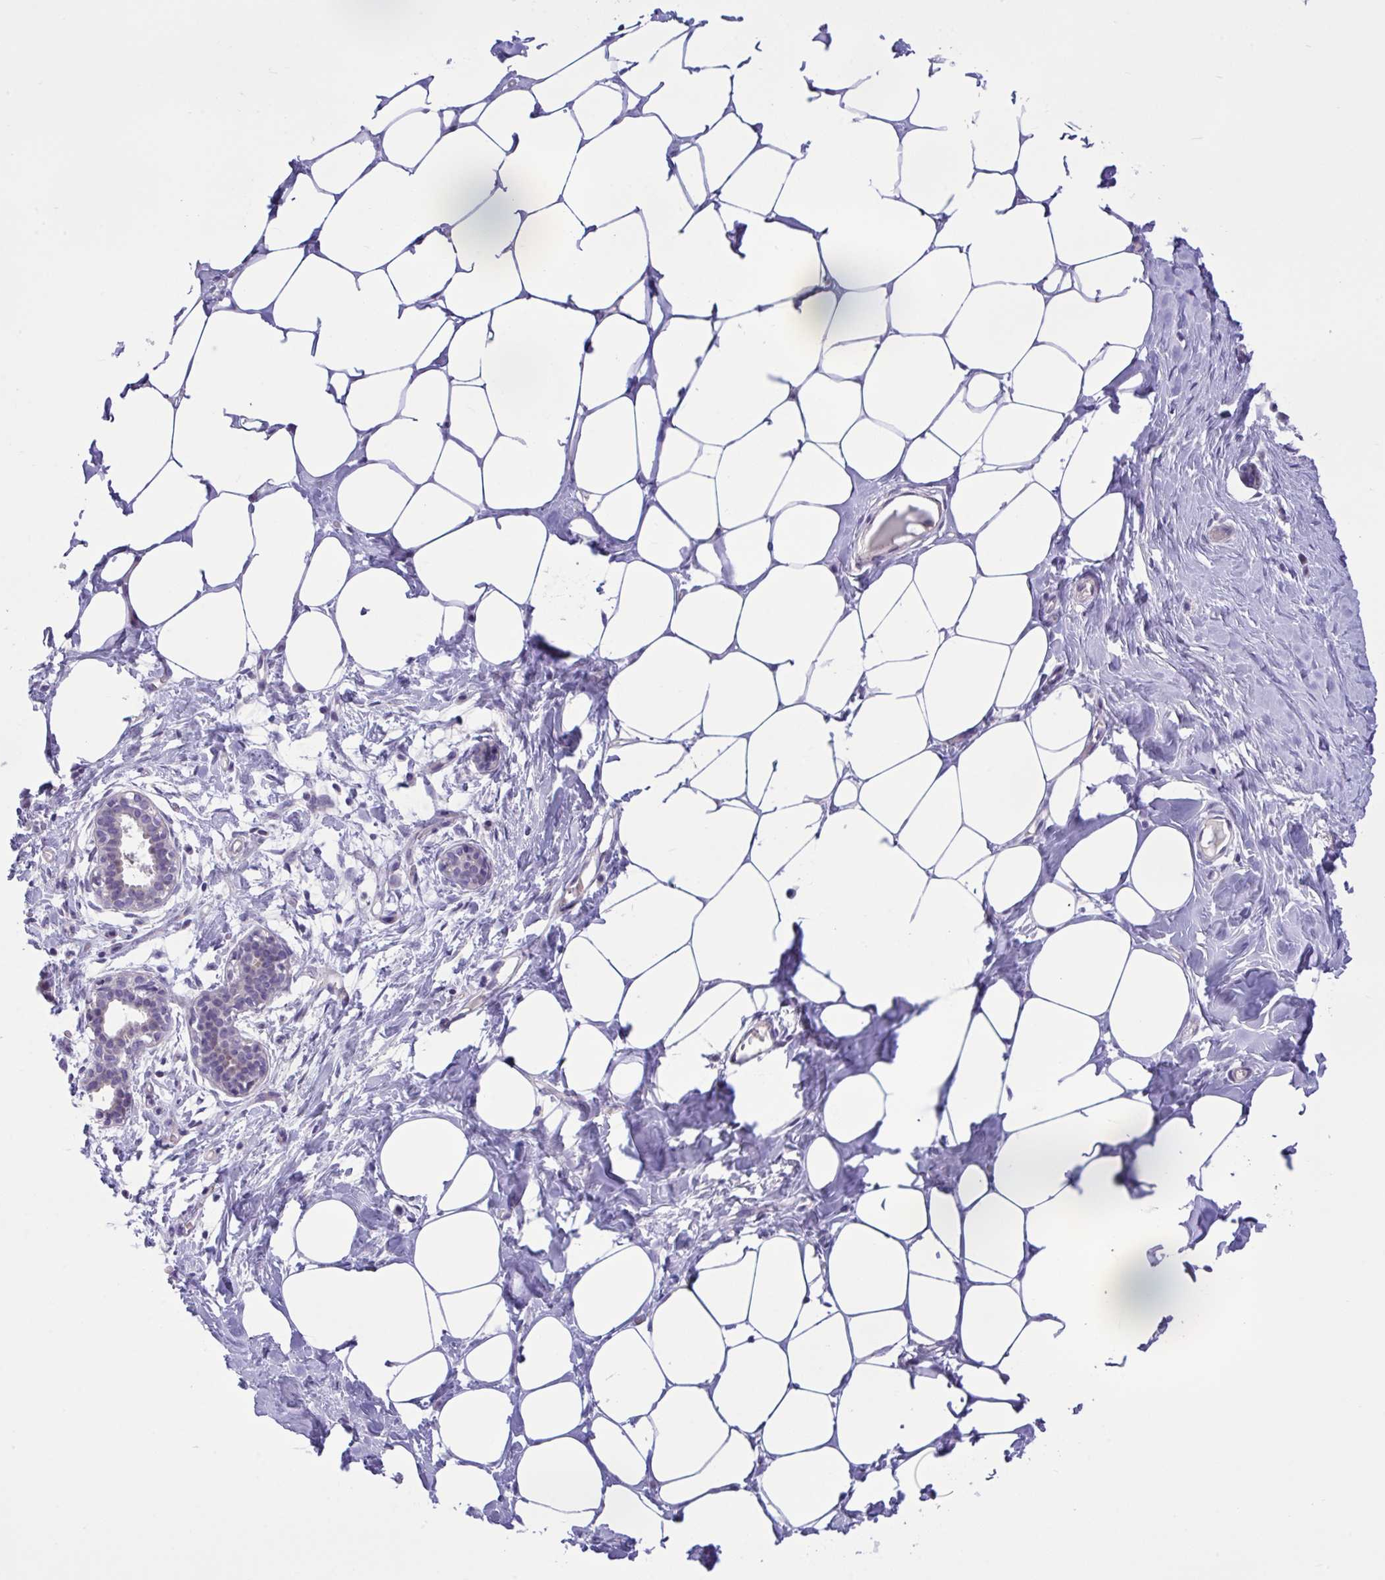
{"staining": {"intensity": "negative", "quantity": "none", "location": "none"}, "tissue": "breast", "cell_type": "Adipocytes", "image_type": "normal", "snomed": [{"axis": "morphology", "description": "Normal tissue, NOS"}, {"axis": "topography", "description": "Breast"}], "caption": "This photomicrograph is of normal breast stained with immunohistochemistry (IHC) to label a protein in brown with the nuclei are counter-stained blue. There is no expression in adipocytes. Nuclei are stained in blue.", "gene": "WDR97", "patient": {"sex": "female", "age": 27}}